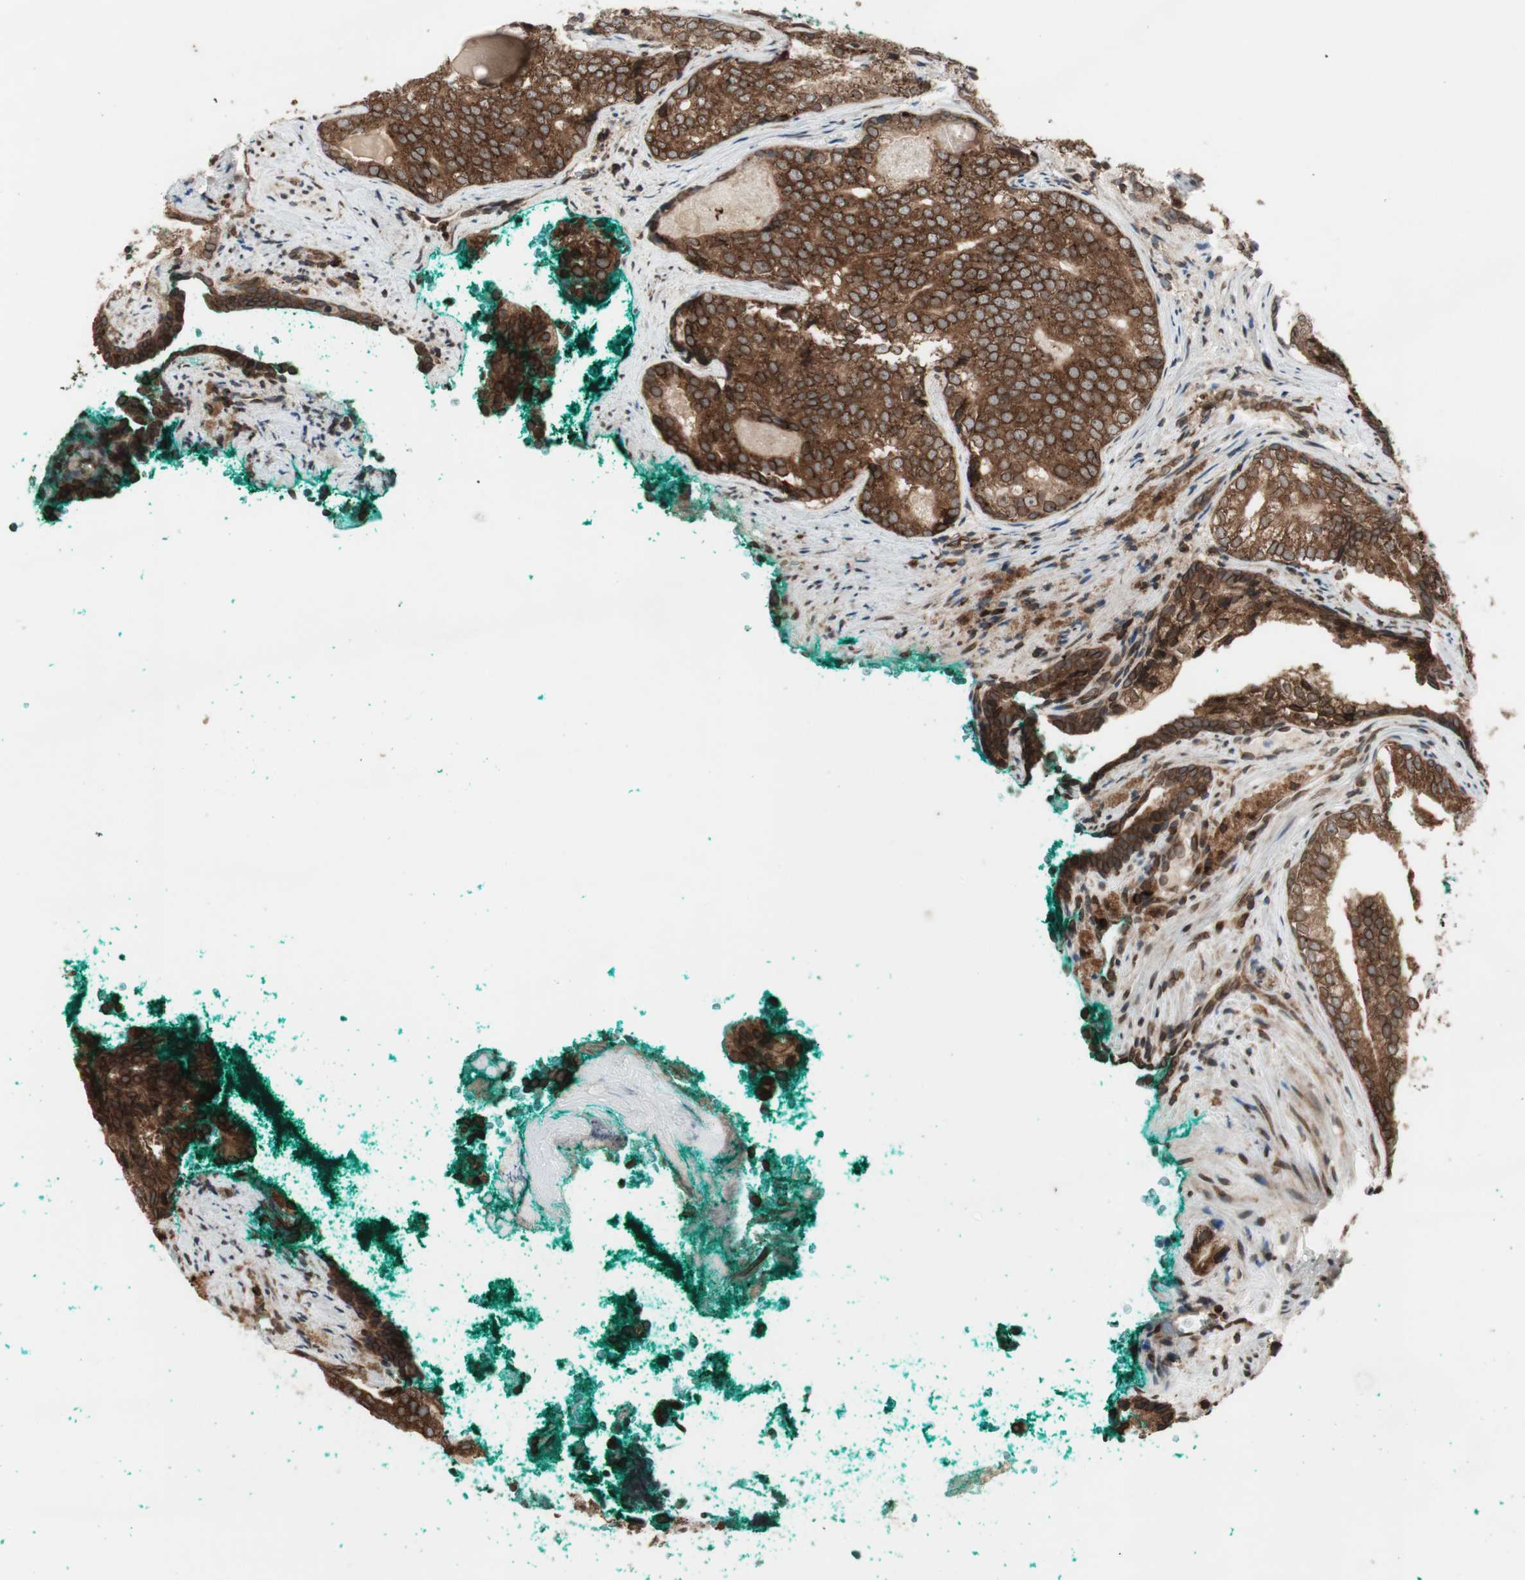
{"staining": {"intensity": "strong", "quantity": ">75%", "location": "cytoplasmic/membranous,nuclear"}, "tissue": "prostate cancer", "cell_type": "Tumor cells", "image_type": "cancer", "snomed": [{"axis": "morphology", "description": "Adenocarcinoma, High grade"}, {"axis": "topography", "description": "Prostate"}], "caption": "The micrograph demonstrates immunohistochemical staining of prostate high-grade adenocarcinoma. There is strong cytoplasmic/membranous and nuclear staining is appreciated in approximately >75% of tumor cells.", "gene": "NUP62", "patient": {"sex": "male", "age": 66}}